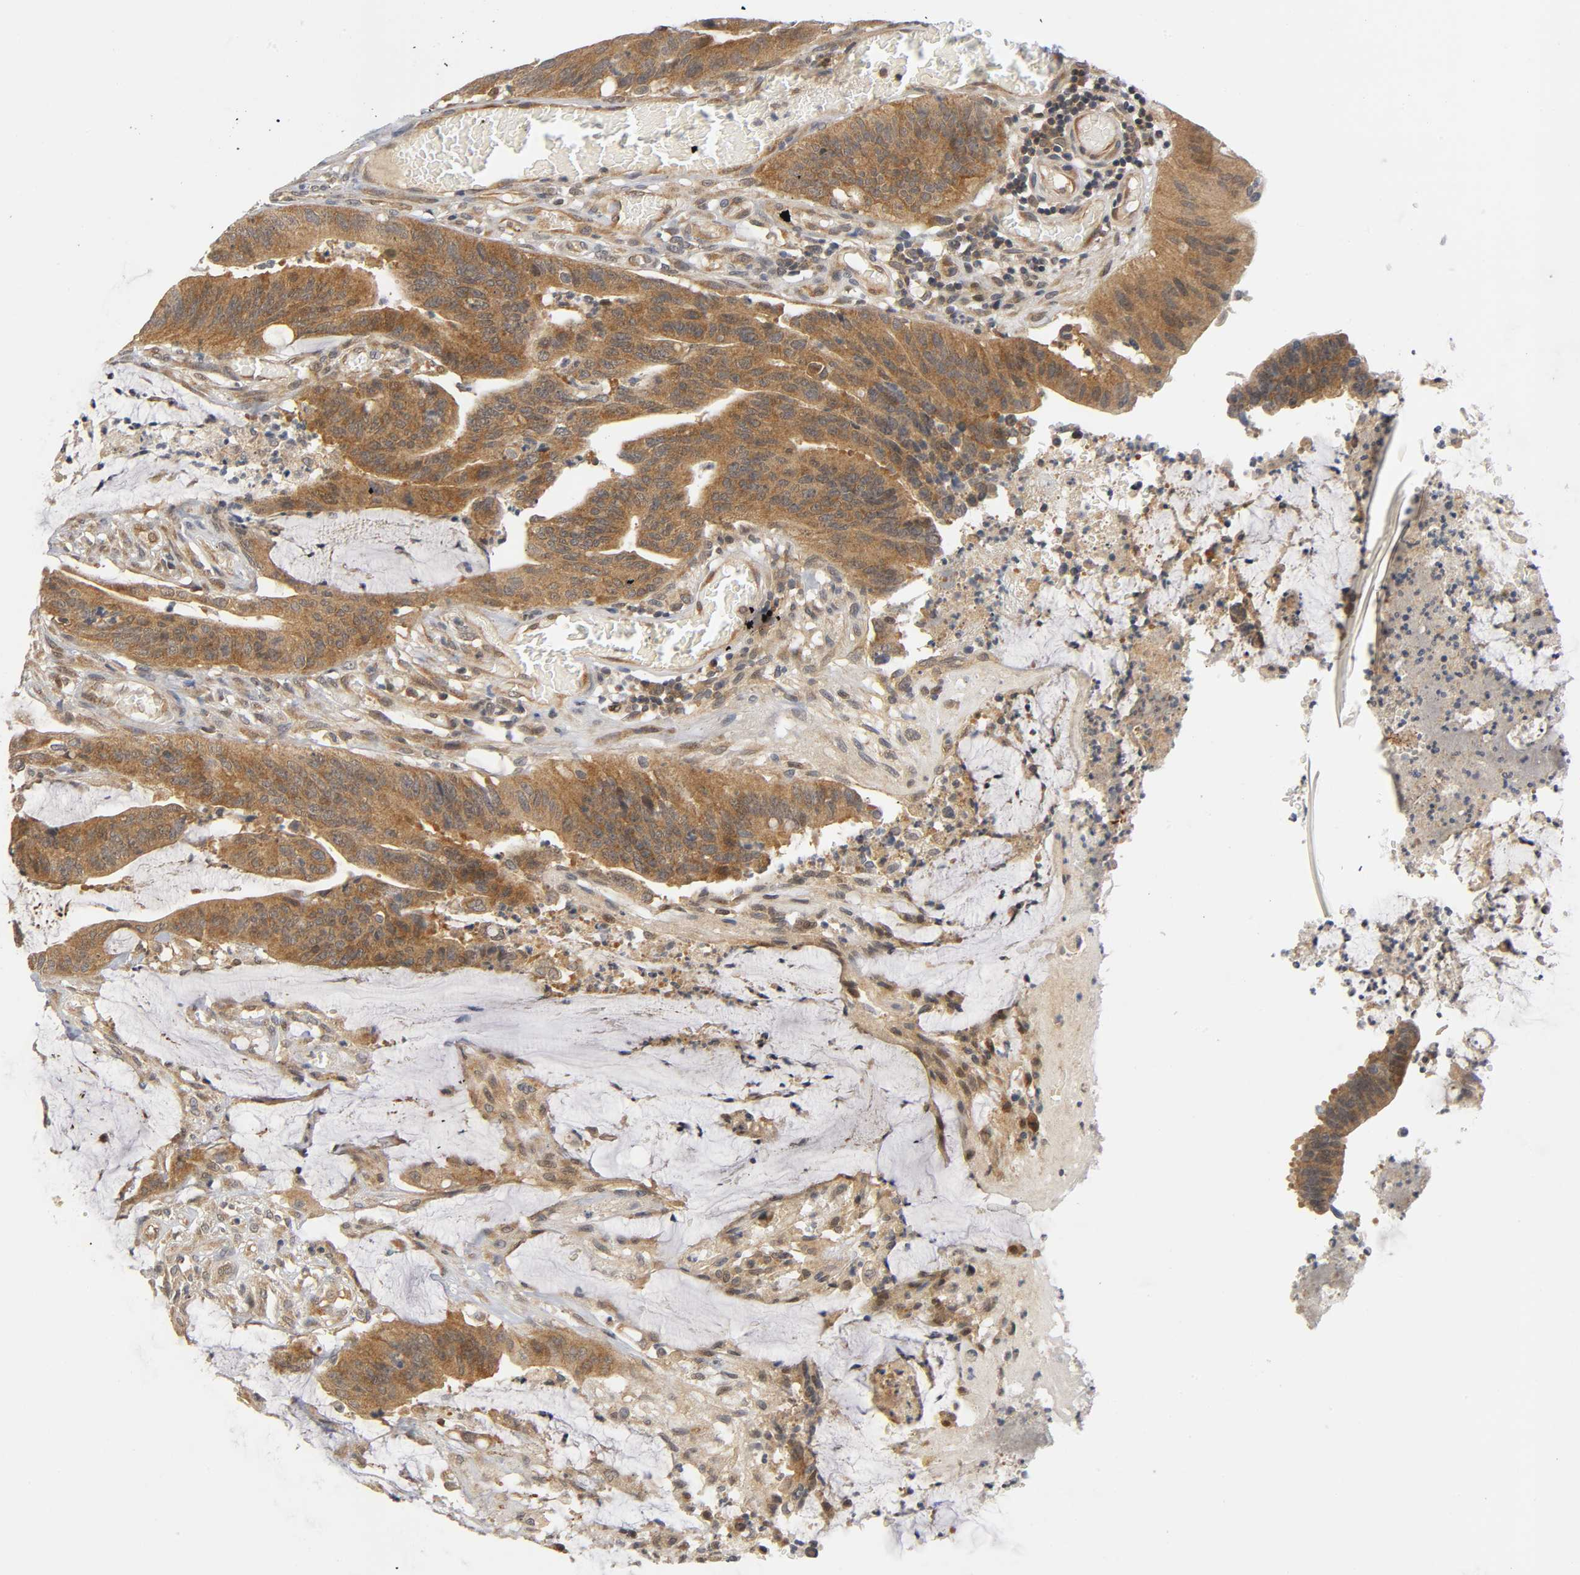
{"staining": {"intensity": "moderate", "quantity": ">75%", "location": "cytoplasmic/membranous"}, "tissue": "colorectal cancer", "cell_type": "Tumor cells", "image_type": "cancer", "snomed": [{"axis": "morphology", "description": "Adenocarcinoma, NOS"}, {"axis": "topography", "description": "Rectum"}], "caption": "Protein staining of adenocarcinoma (colorectal) tissue shows moderate cytoplasmic/membranous positivity in approximately >75% of tumor cells.", "gene": "MAPK8", "patient": {"sex": "female", "age": 66}}